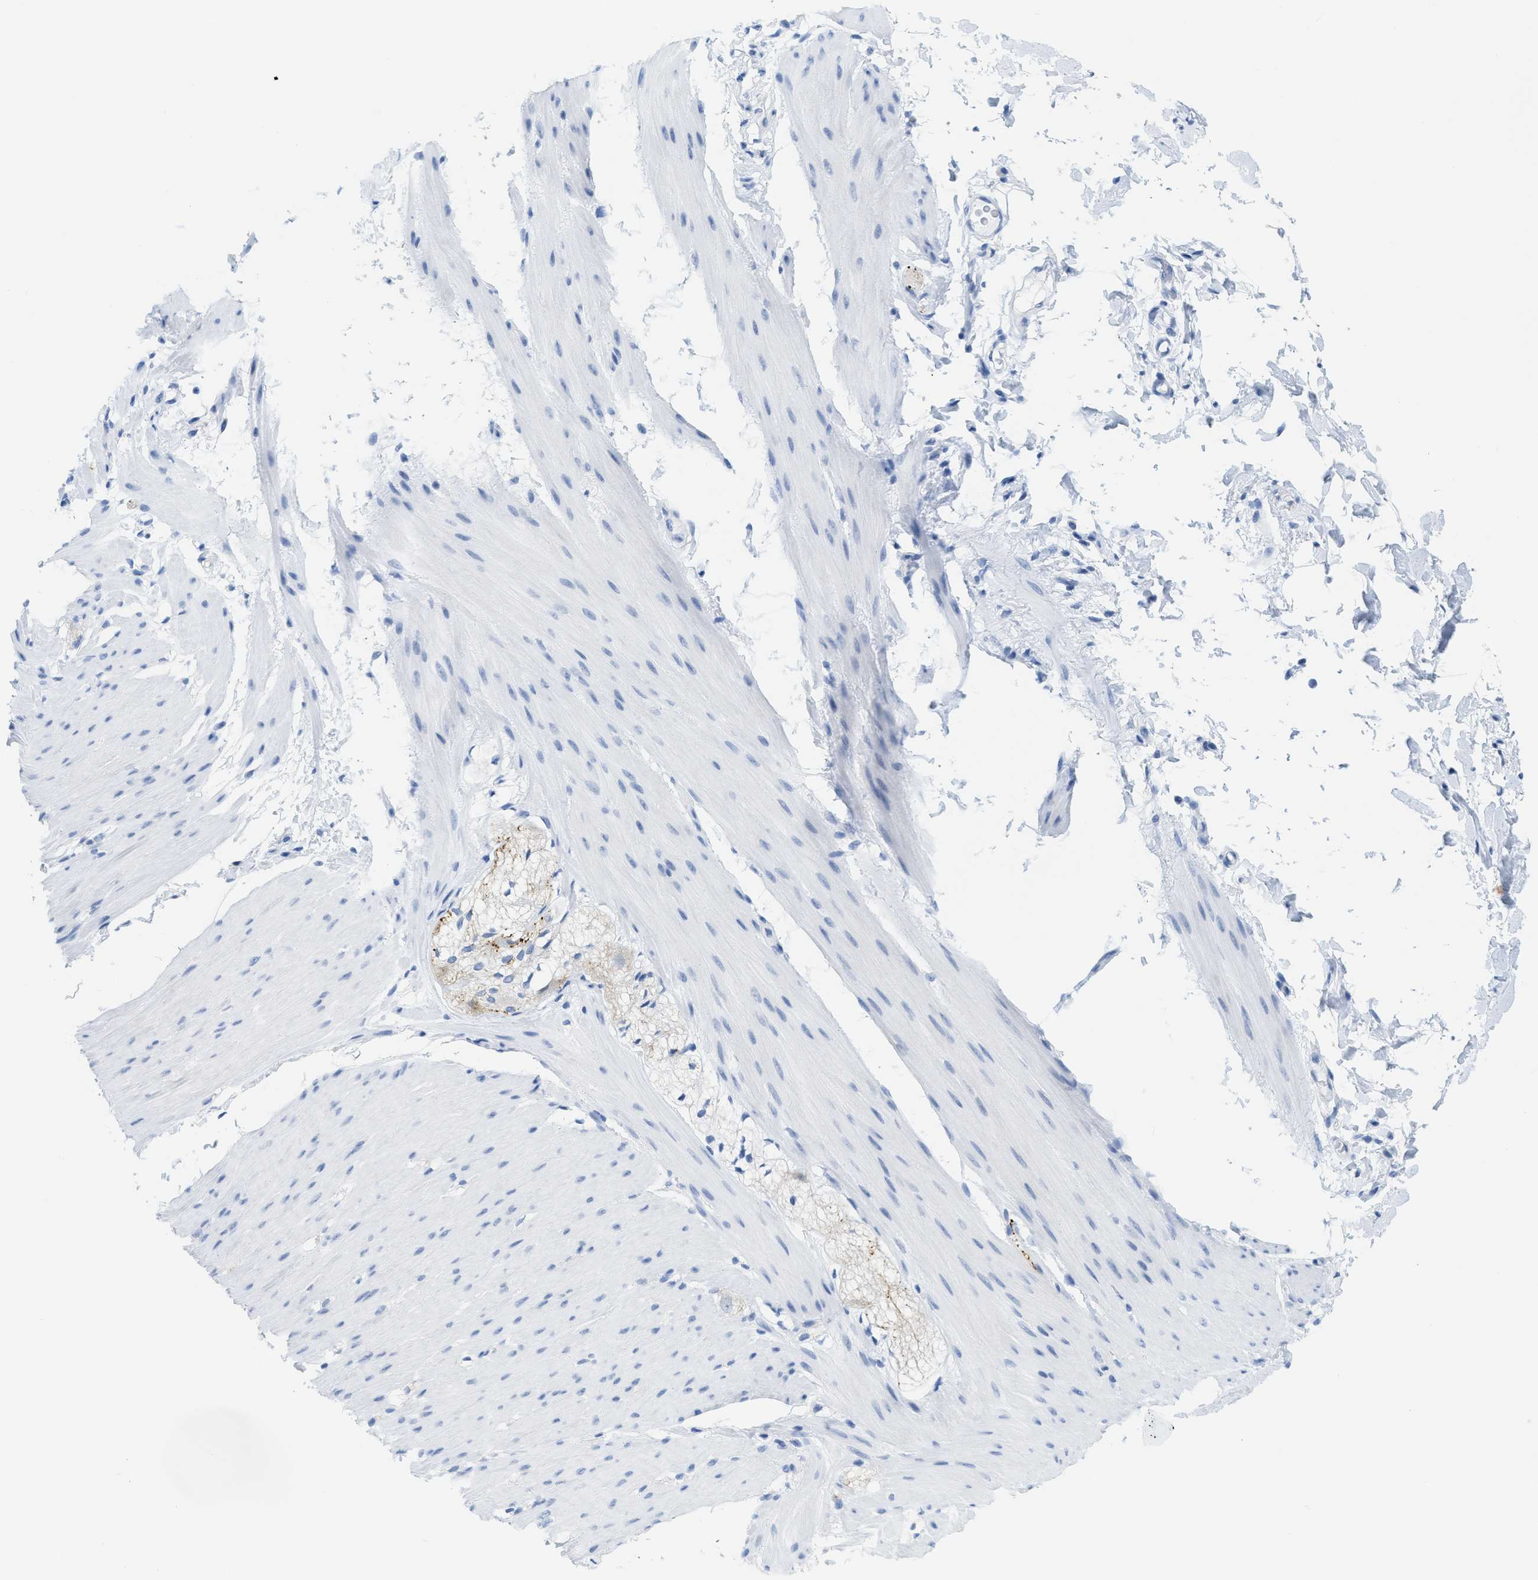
{"staining": {"intensity": "negative", "quantity": "none", "location": "none"}, "tissue": "smooth muscle", "cell_type": "Smooth muscle cells", "image_type": "normal", "snomed": [{"axis": "morphology", "description": "Normal tissue, NOS"}, {"axis": "topography", "description": "Smooth muscle"}, {"axis": "topography", "description": "Colon"}], "caption": "Immunohistochemistry of benign smooth muscle reveals no staining in smooth muscle cells.", "gene": "WDR4", "patient": {"sex": "male", "age": 67}}